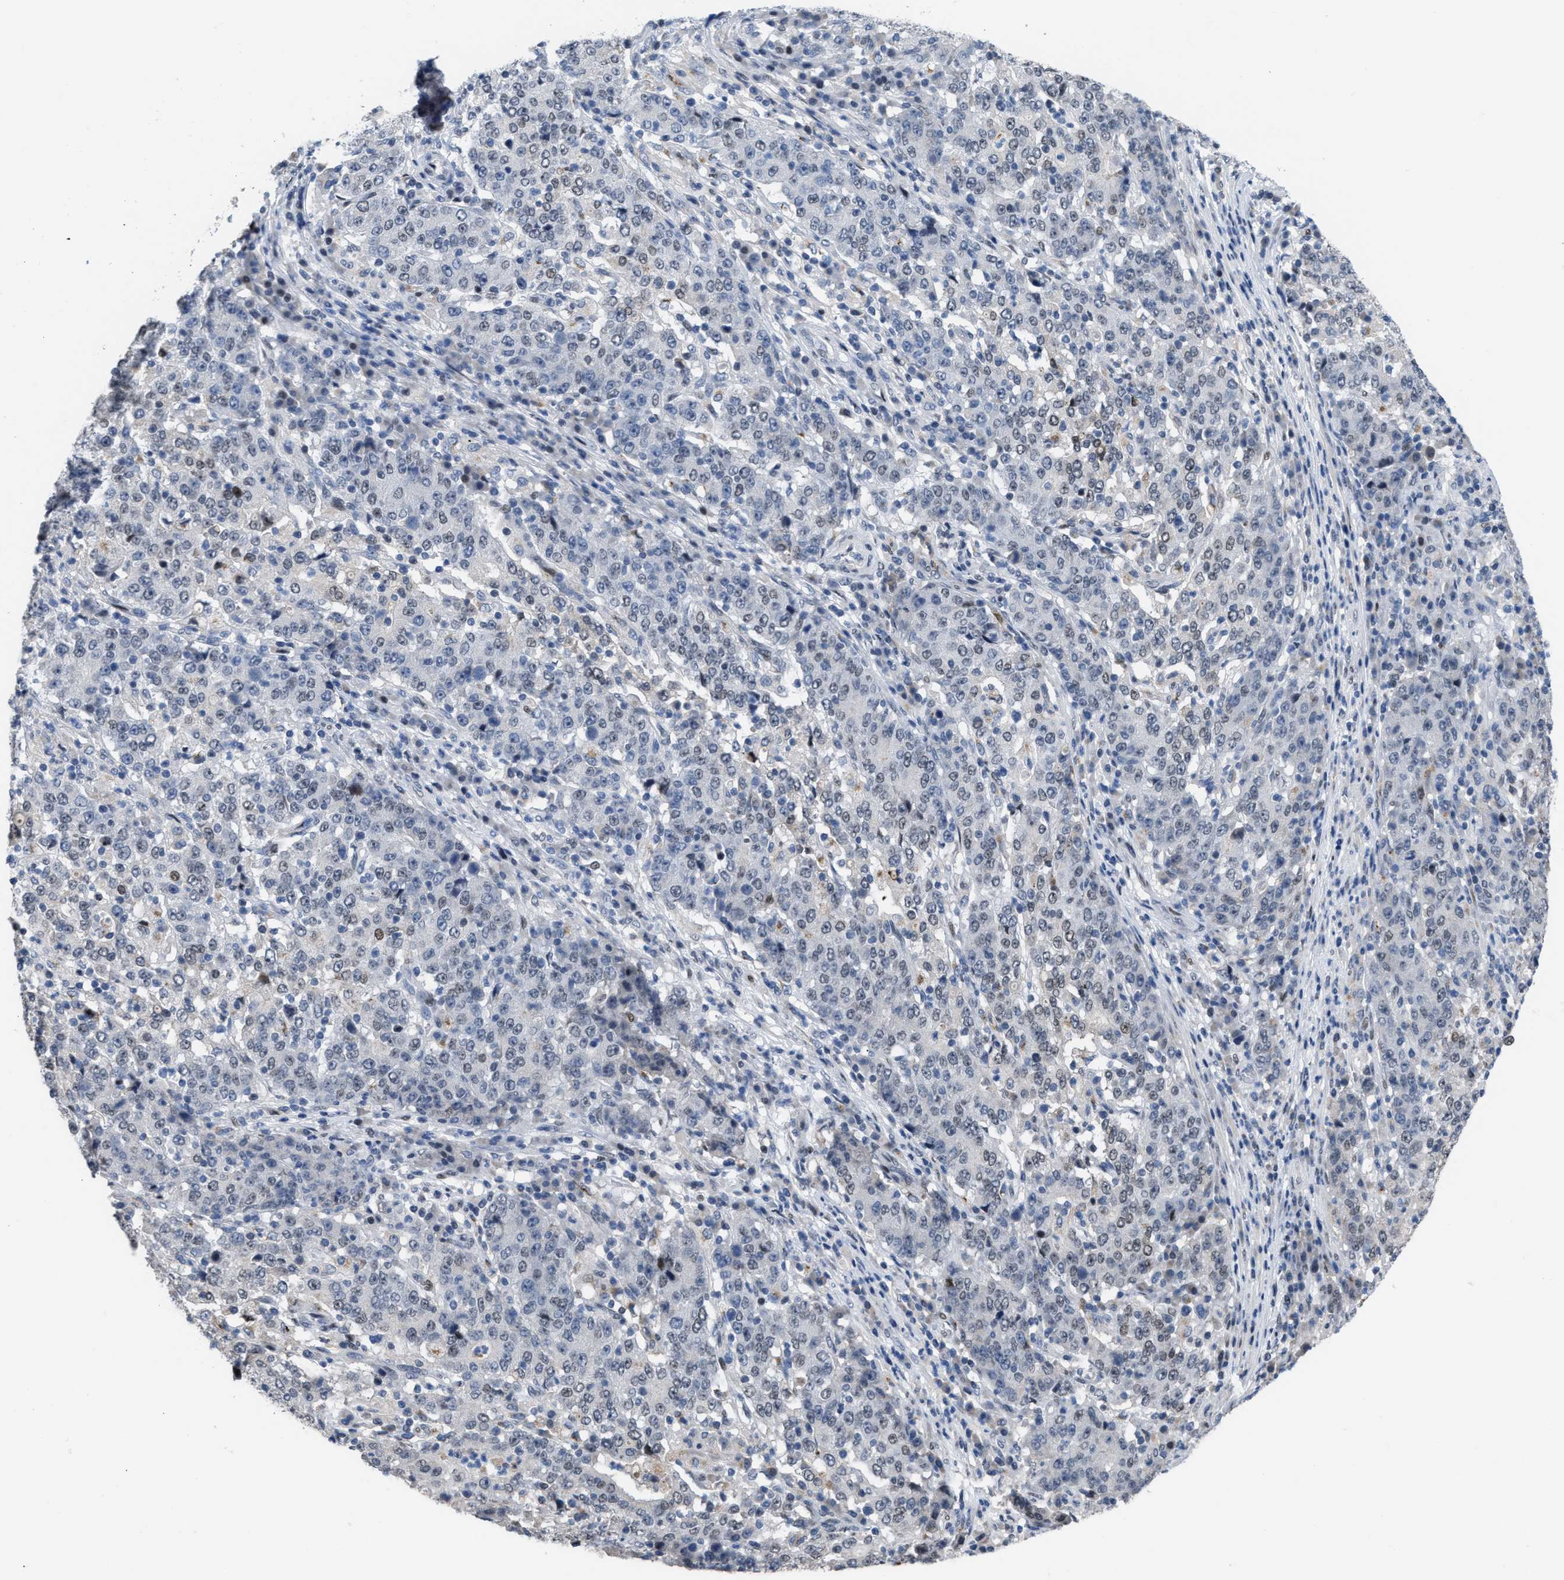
{"staining": {"intensity": "negative", "quantity": "none", "location": "none"}, "tissue": "stomach cancer", "cell_type": "Tumor cells", "image_type": "cancer", "snomed": [{"axis": "morphology", "description": "Adenocarcinoma, NOS"}, {"axis": "topography", "description": "Stomach"}], "caption": "Protein analysis of adenocarcinoma (stomach) shows no significant expression in tumor cells. (DAB (3,3'-diaminobenzidine) IHC with hematoxylin counter stain).", "gene": "SETDB1", "patient": {"sex": "male", "age": 59}}